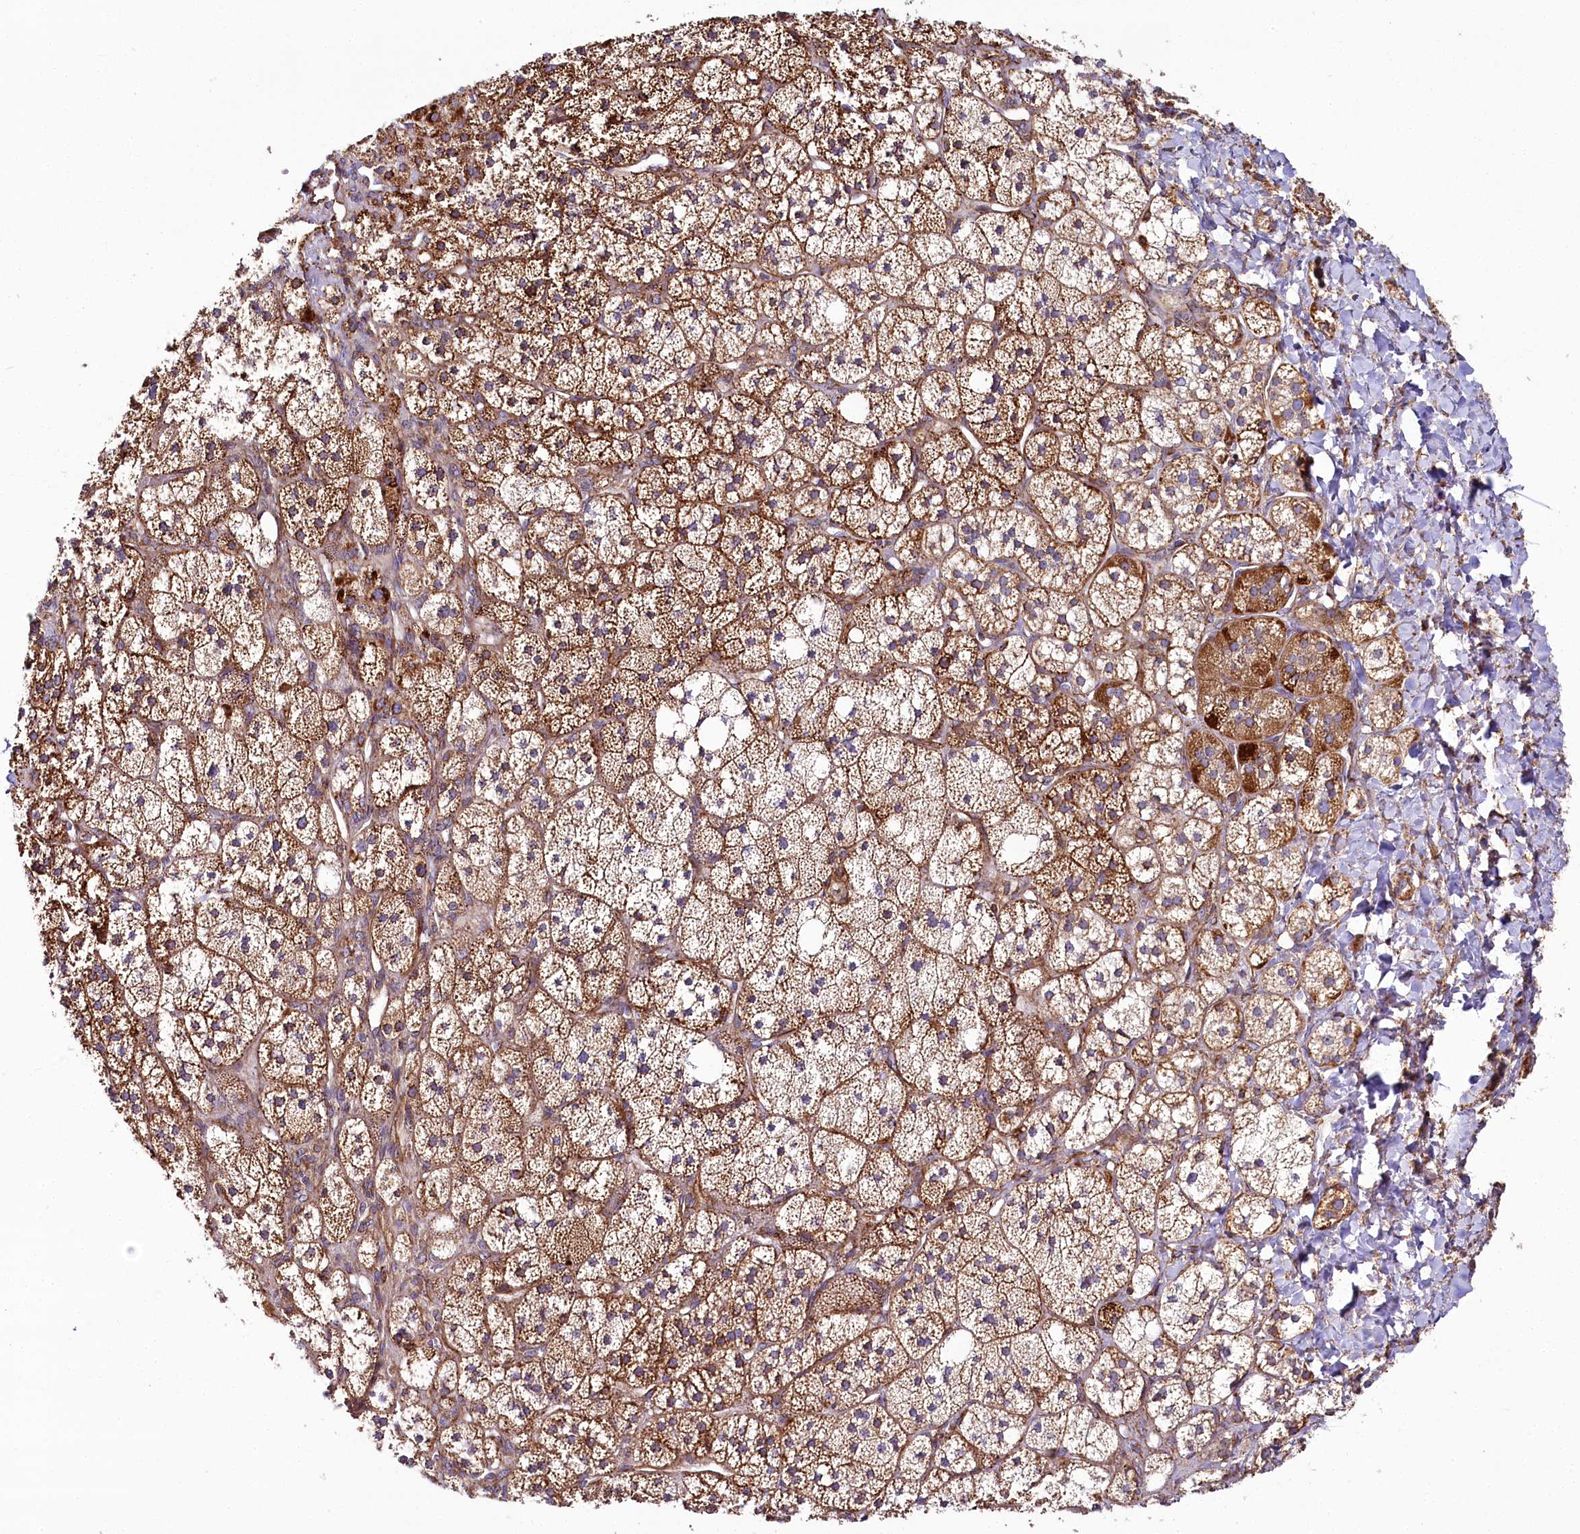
{"staining": {"intensity": "strong", "quantity": ">75%", "location": "cytoplasmic/membranous"}, "tissue": "adrenal gland", "cell_type": "Glandular cells", "image_type": "normal", "snomed": [{"axis": "morphology", "description": "Normal tissue, NOS"}, {"axis": "topography", "description": "Adrenal gland"}], "caption": "This is an image of immunohistochemistry staining of normal adrenal gland, which shows strong expression in the cytoplasmic/membranous of glandular cells.", "gene": "THUMPD3", "patient": {"sex": "male", "age": 61}}